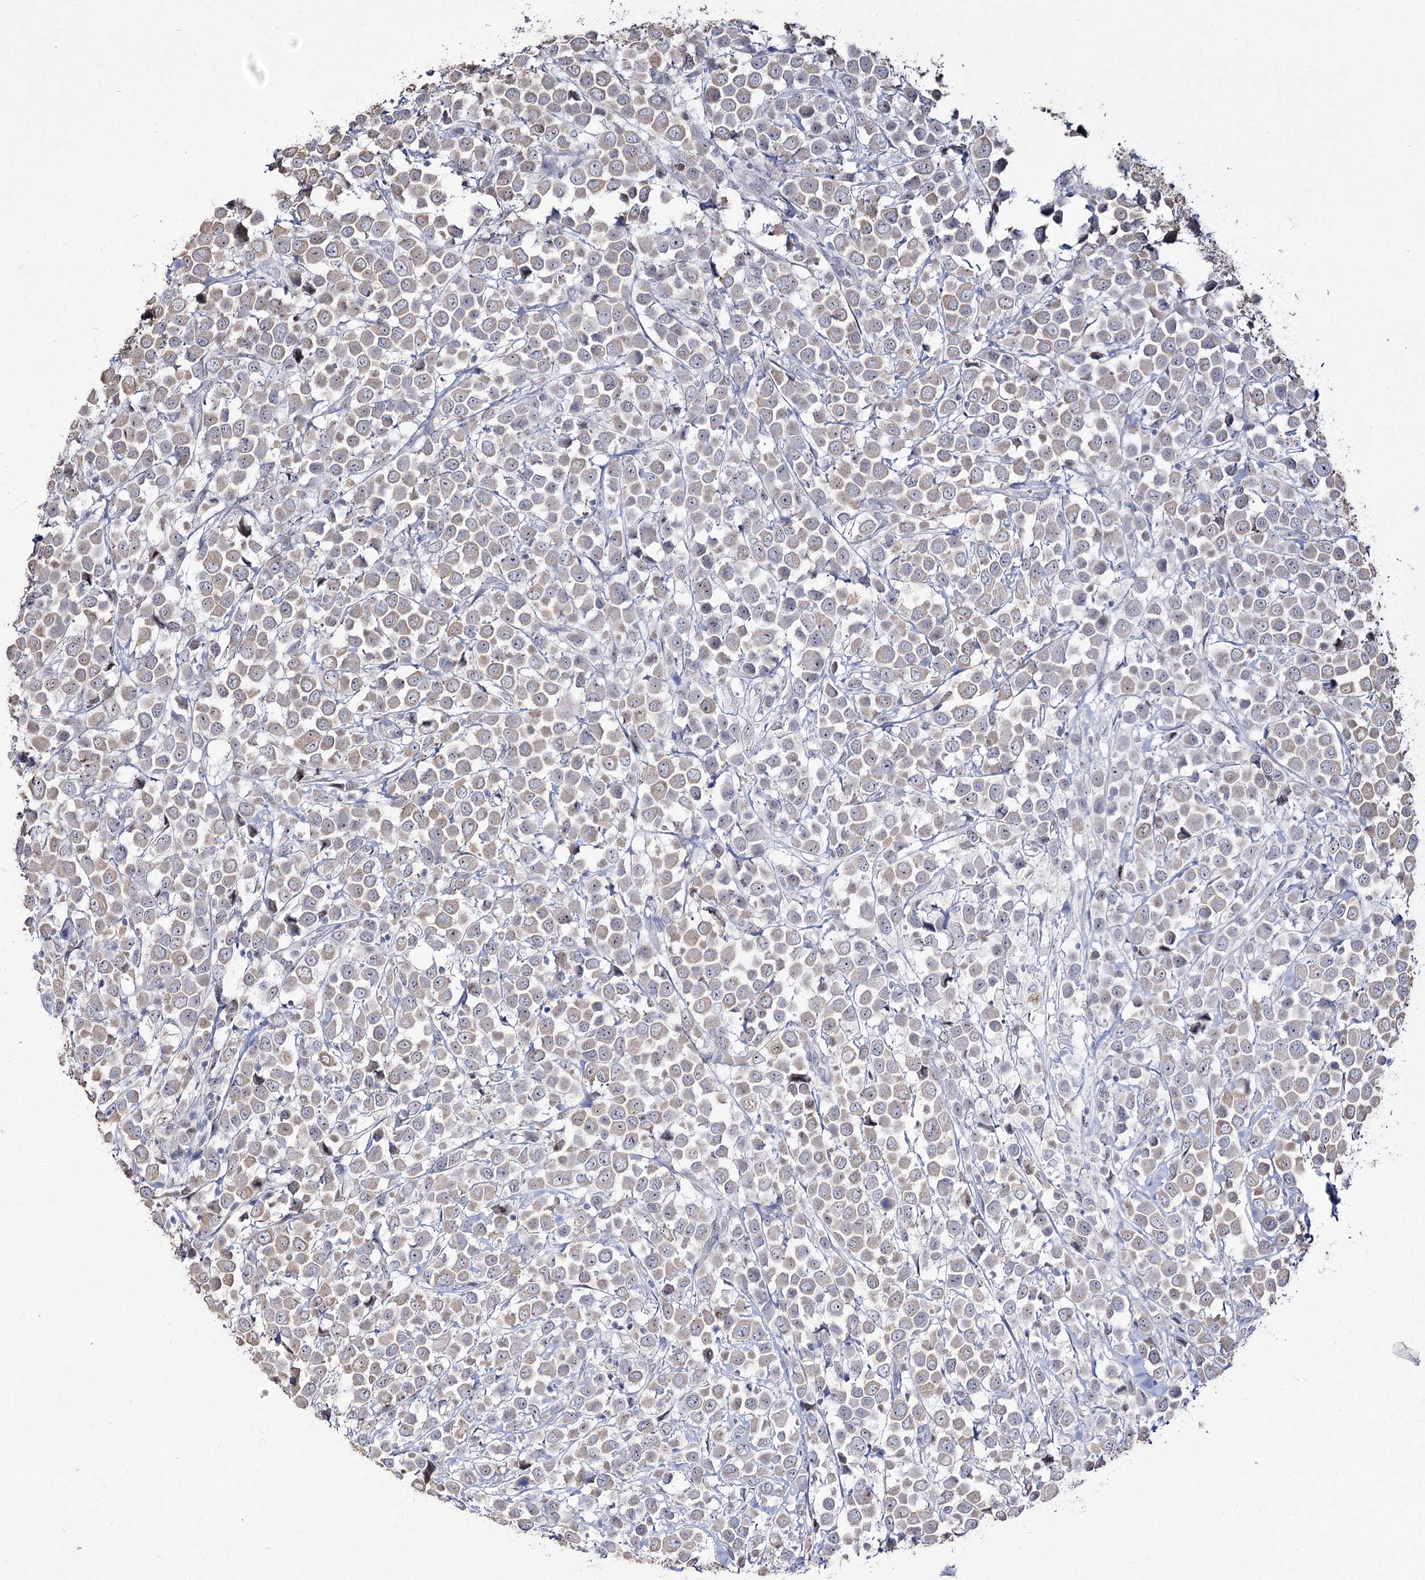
{"staining": {"intensity": "negative", "quantity": "none", "location": "none"}, "tissue": "breast cancer", "cell_type": "Tumor cells", "image_type": "cancer", "snomed": [{"axis": "morphology", "description": "Duct carcinoma"}, {"axis": "topography", "description": "Breast"}], "caption": "There is no significant staining in tumor cells of breast infiltrating ductal carcinoma.", "gene": "DDX50", "patient": {"sex": "female", "age": 61}}